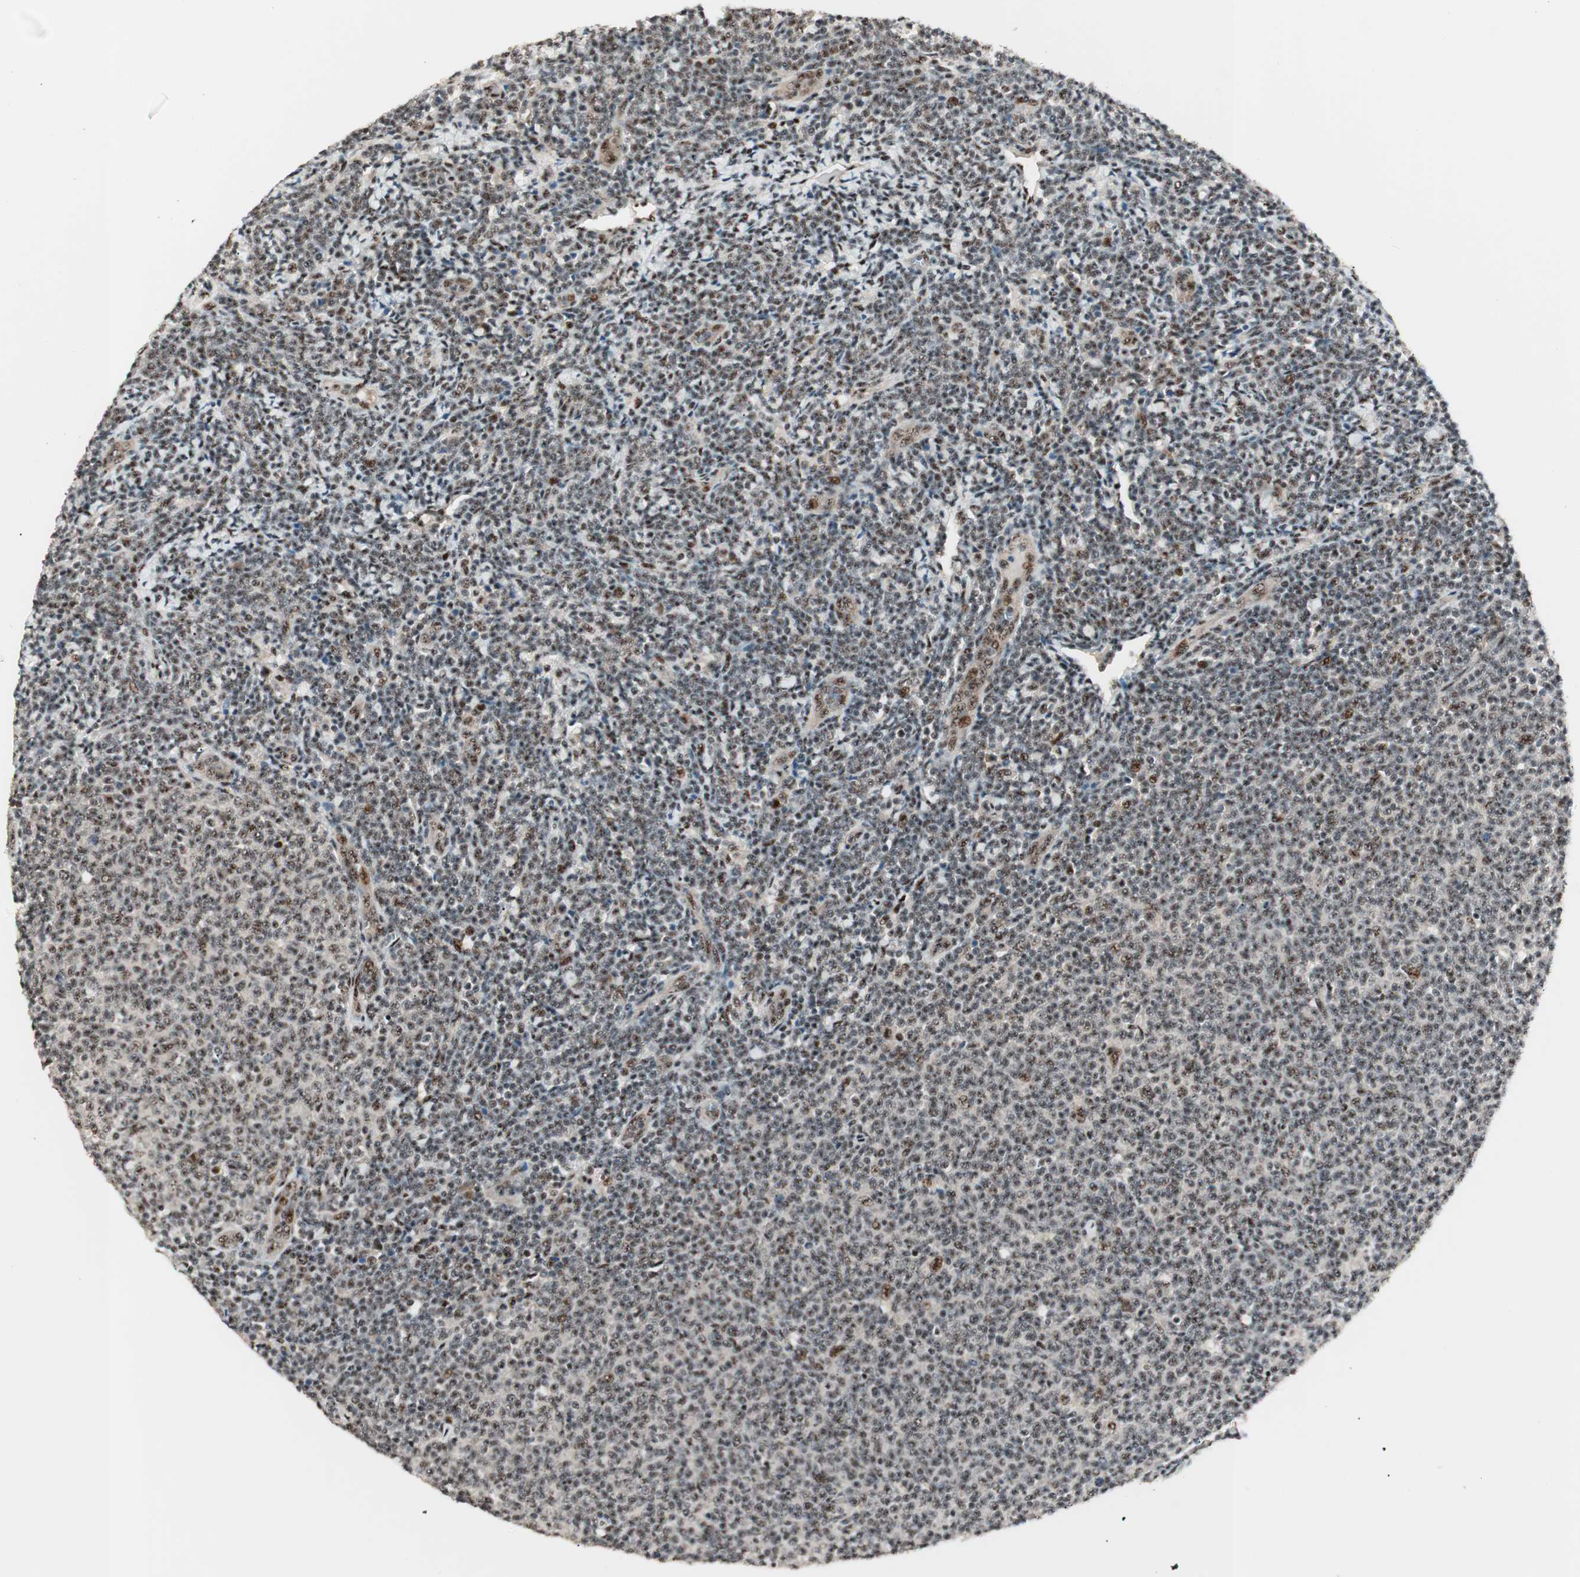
{"staining": {"intensity": "moderate", "quantity": "25%-75%", "location": "nuclear"}, "tissue": "lymphoma", "cell_type": "Tumor cells", "image_type": "cancer", "snomed": [{"axis": "morphology", "description": "Malignant lymphoma, non-Hodgkin's type, Low grade"}, {"axis": "topography", "description": "Lymph node"}], "caption": "An immunohistochemistry (IHC) micrograph of neoplastic tissue is shown. Protein staining in brown labels moderate nuclear positivity in lymphoma within tumor cells.", "gene": "NR5A2", "patient": {"sex": "male", "age": 66}}